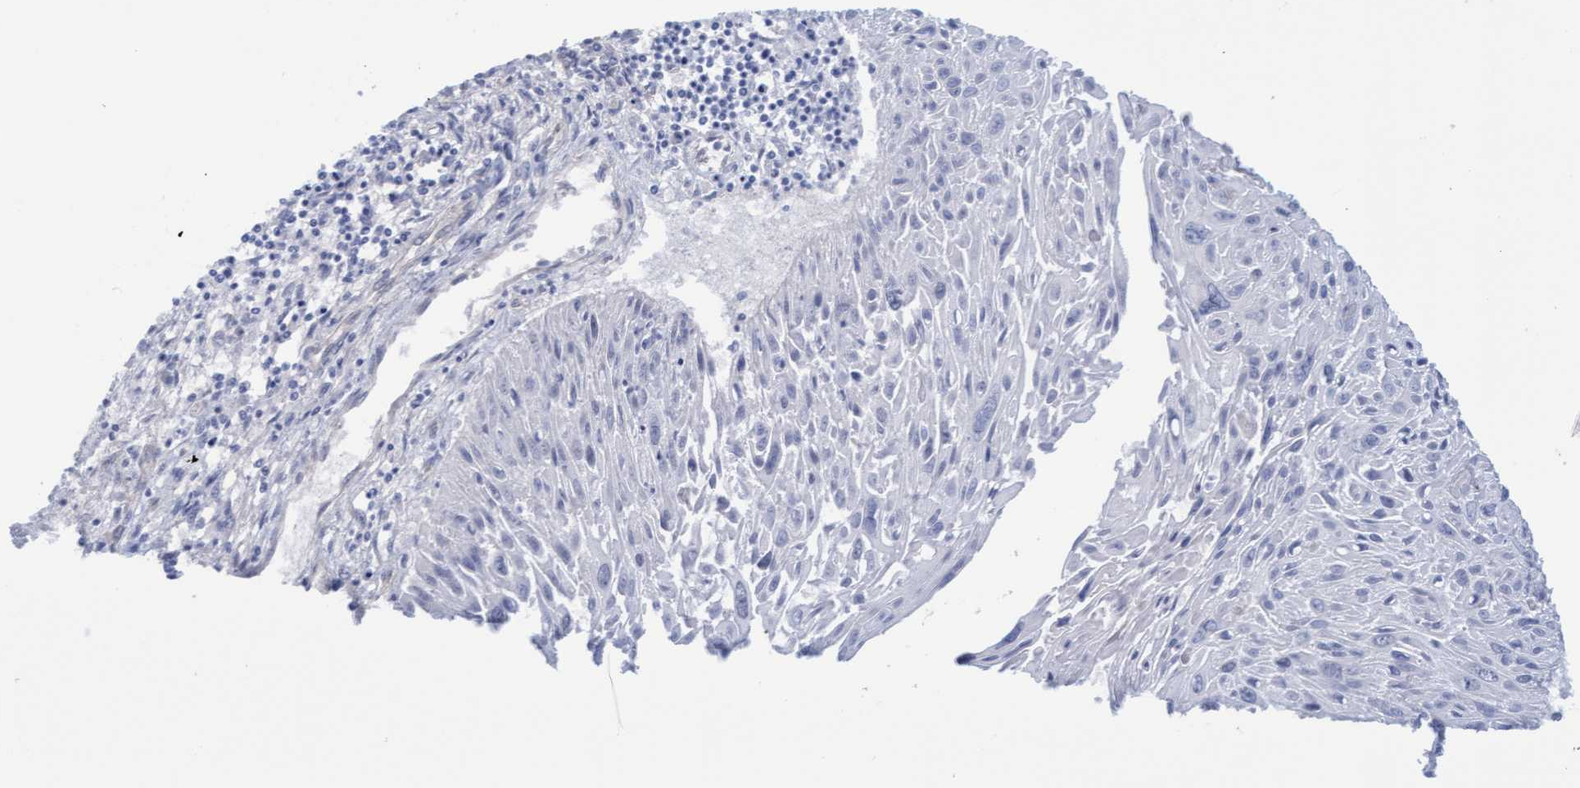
{"staining": {"intensity": "negative", "quantity": "none", "location": "none"}, "tissue": "cervical cancer", "cell_type": "Tumor cells", "image_type": "cancer", "snomed": [{"axis": "morphology", "description": "Squamous cell carcinoma, NOS"}, {"axis": "topography", "description": "Cervix"}], "caption": "A high-resolution micrograph shows immunohistochemistry staining of cervical squamous cell carcinoma, which demonstrates no significant positivity in tumor cells. (DAB immunohistochemistry visualized using brightfield microscopy, high magnification).", "gene": "STXBP1", "patient": {"sex": "female", "age": 51}}